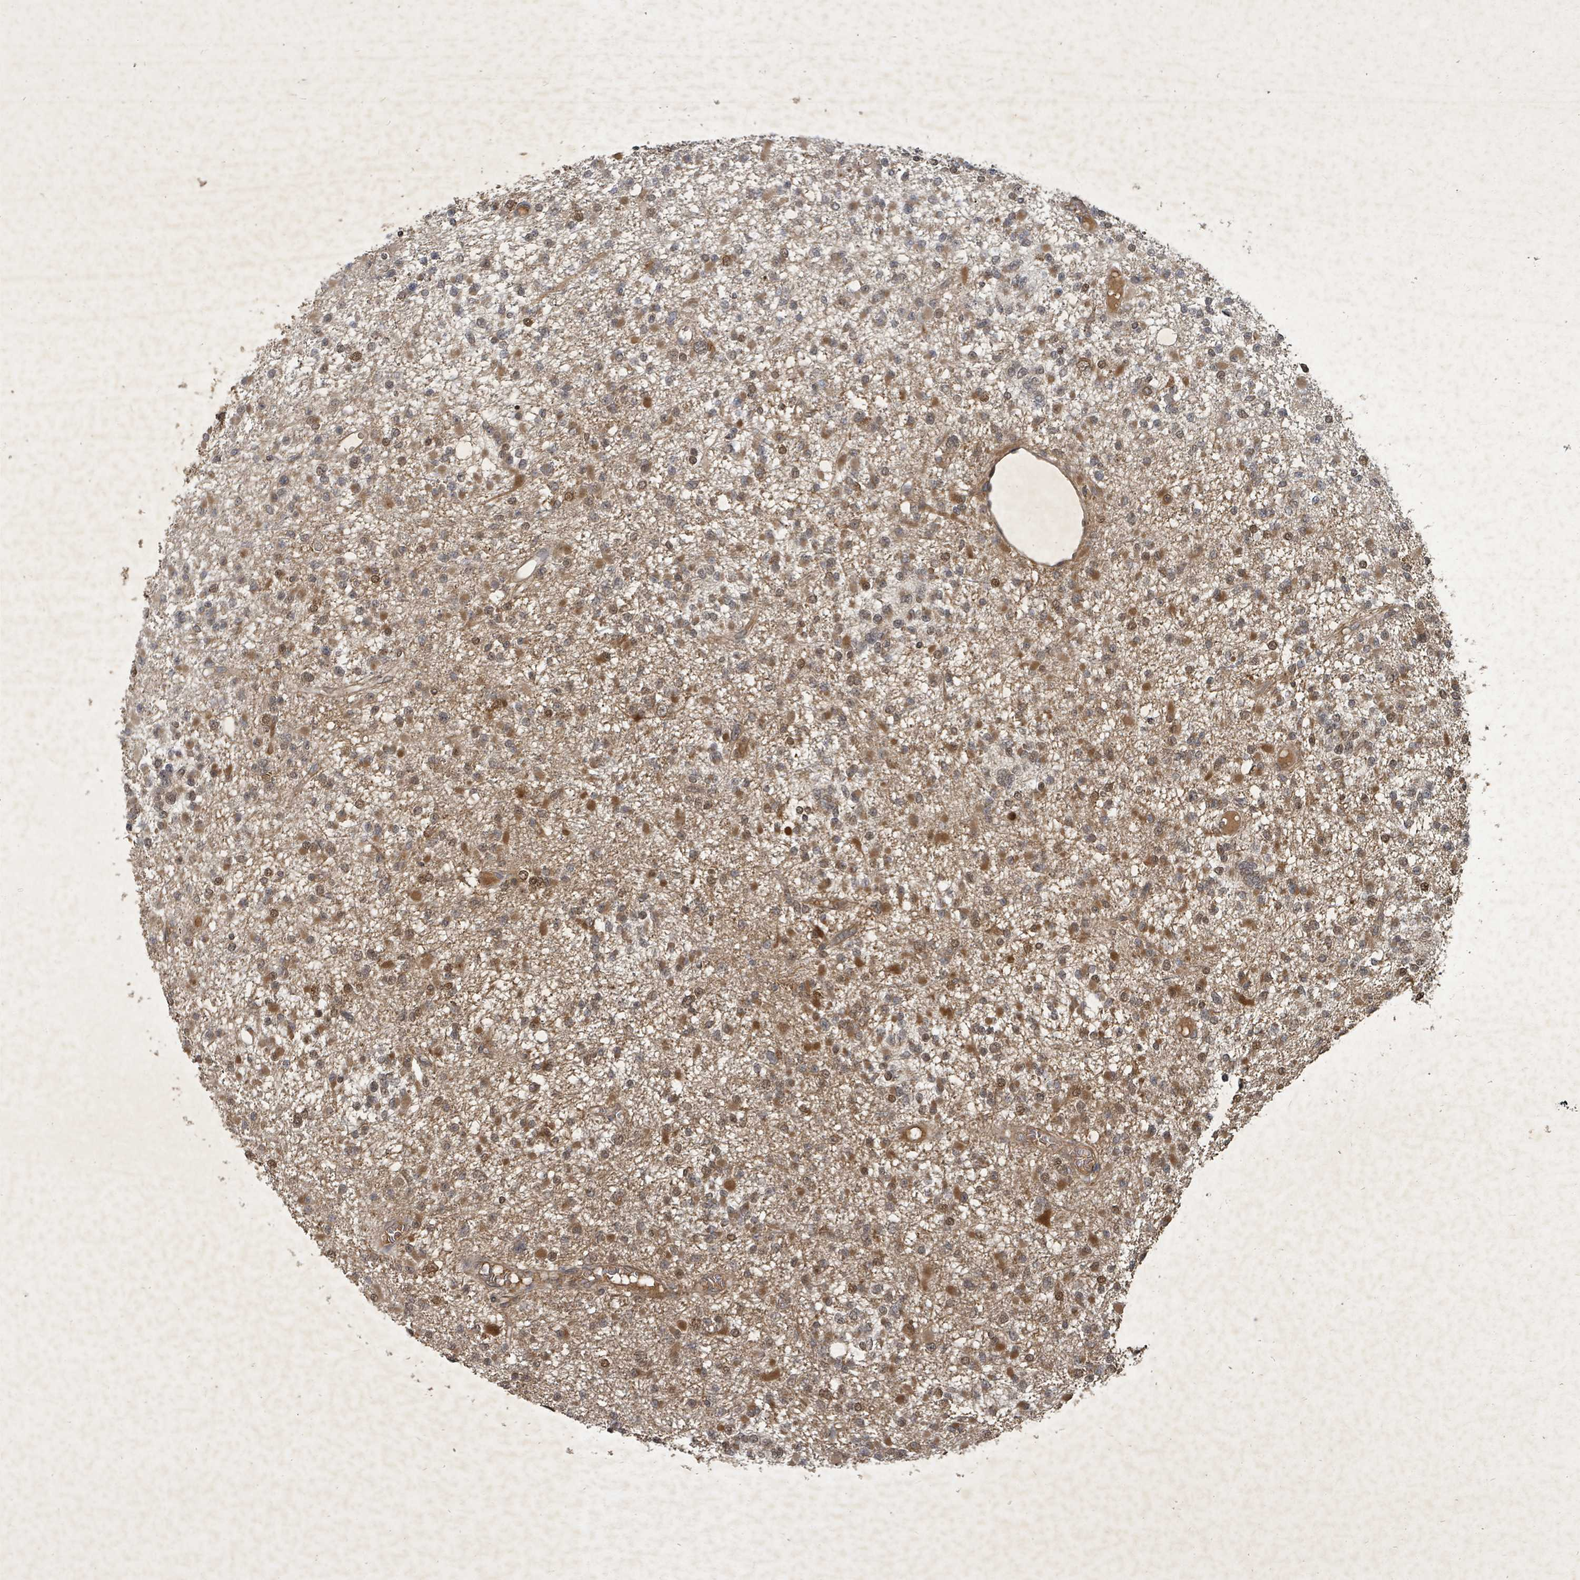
{"staining": {"intensity": "moderate", "quantity": ">75%", "location": "cytoplasmic/membranous,nuclear"}, "tissue": "glioma", "cell_type": "Tumor cells", "image_type": "cancer", "snomed": [{"axis": "morphology", "description": "Glioma, malignant, Low grade"}, {"axis": "topography", "description": "Brain"}], "caption": "Immunohistochemistry (IHC) (DAB) staining of low-grade glioma (malignant) exhibits moderate cytoplasmic/membranous and nuclear protein expression in about >75% of tumor cells.", "gene": "KDM4E", "patient": {"sex": "female", "age": 22}}